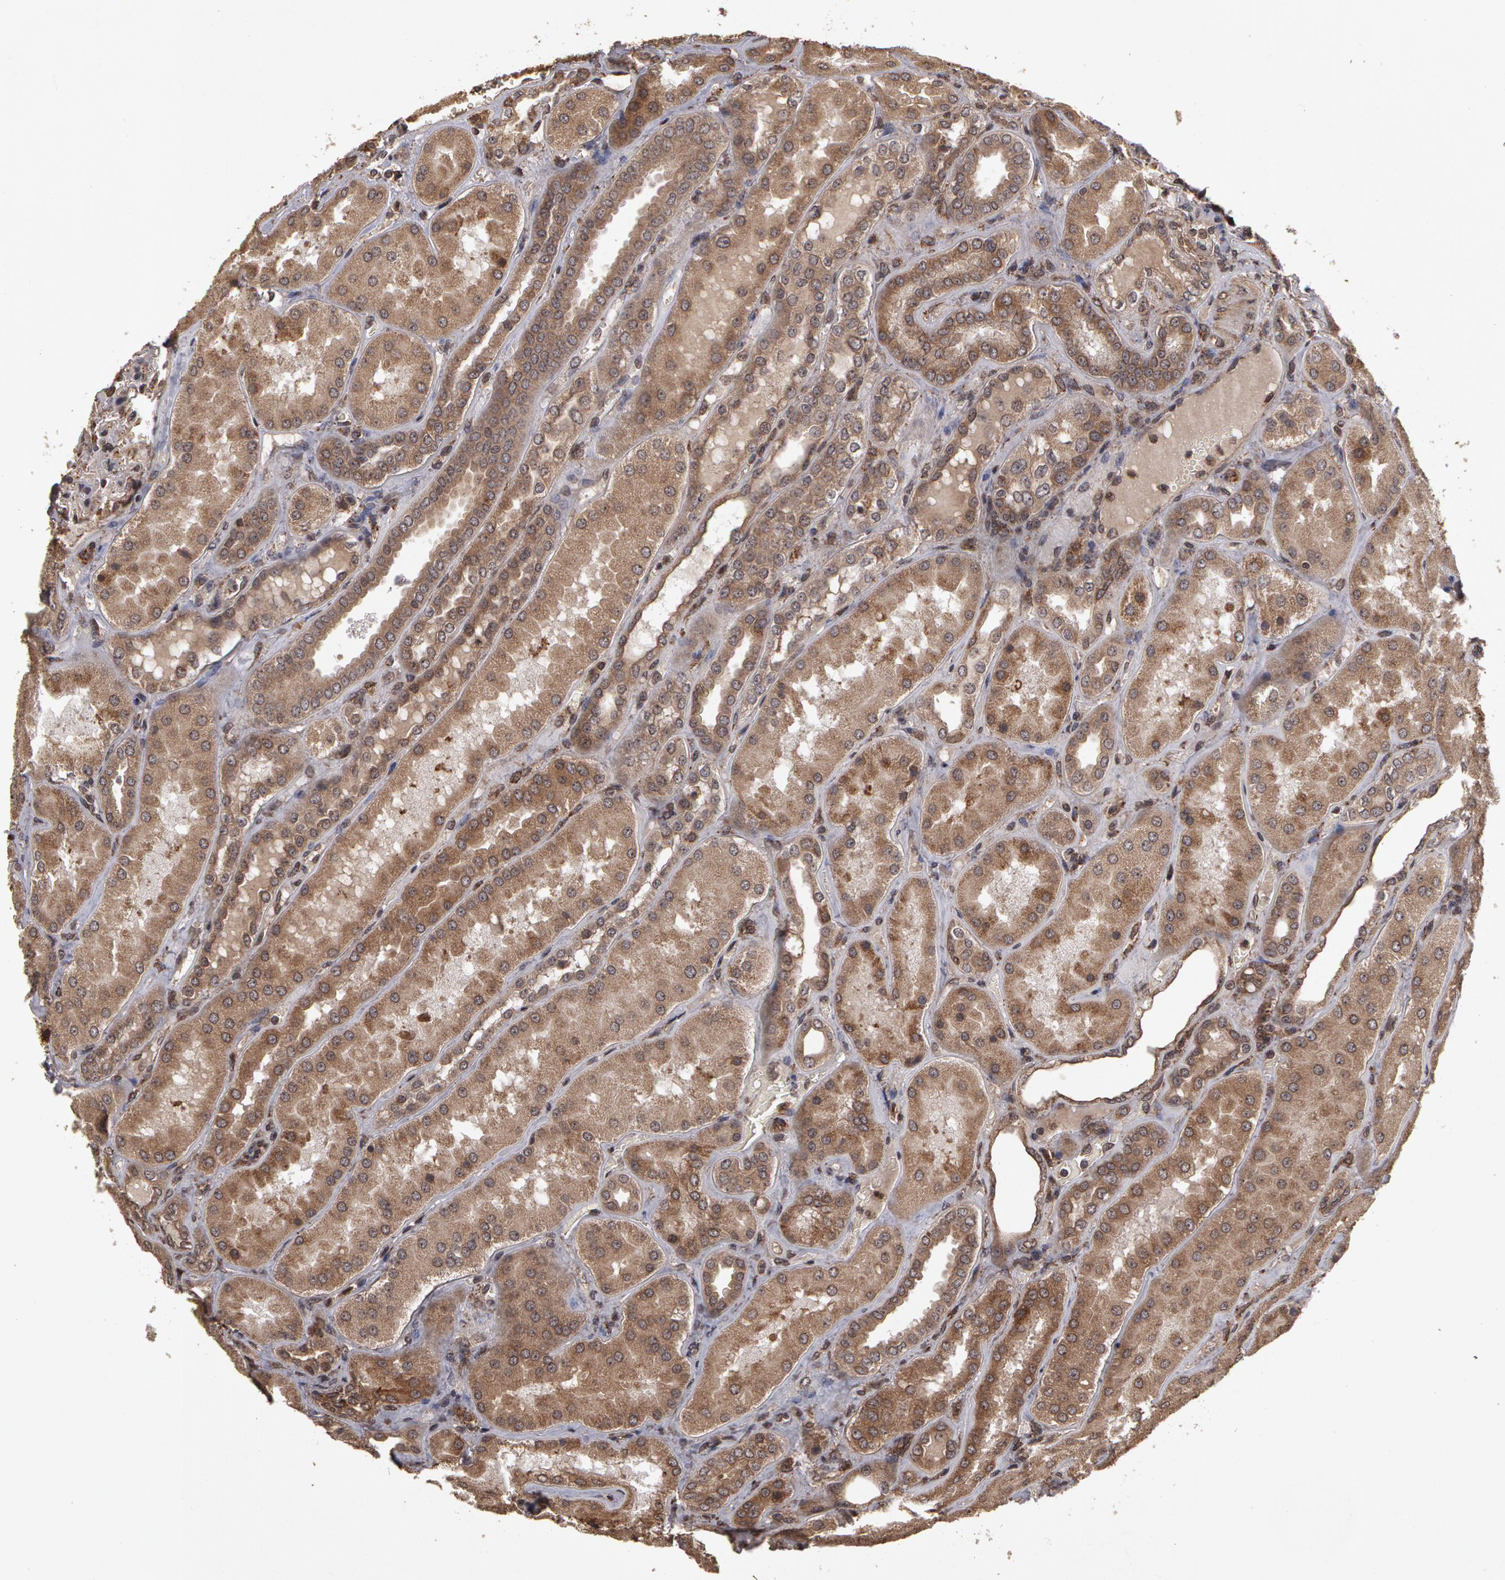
{"staining": {"intensity": "negative", "quantity": "none", "location": "none"}, "tissue": "kidney", "cell_type": "Cells in glomeruli", "image_type": "normal", "snomed": [{"axis": "morphology", "description": "Normal tissue, NOS"}, {"axis": "topography", "description": "Kidney"}], "caption": "DAB (3,3'-diaminobenzidine) immunohistochemical staining of normal human kidney demonstrates no significant staining in cells in glomeruli.", "gene": "CALR", "patient": {"sex": "female", "age": 56}}